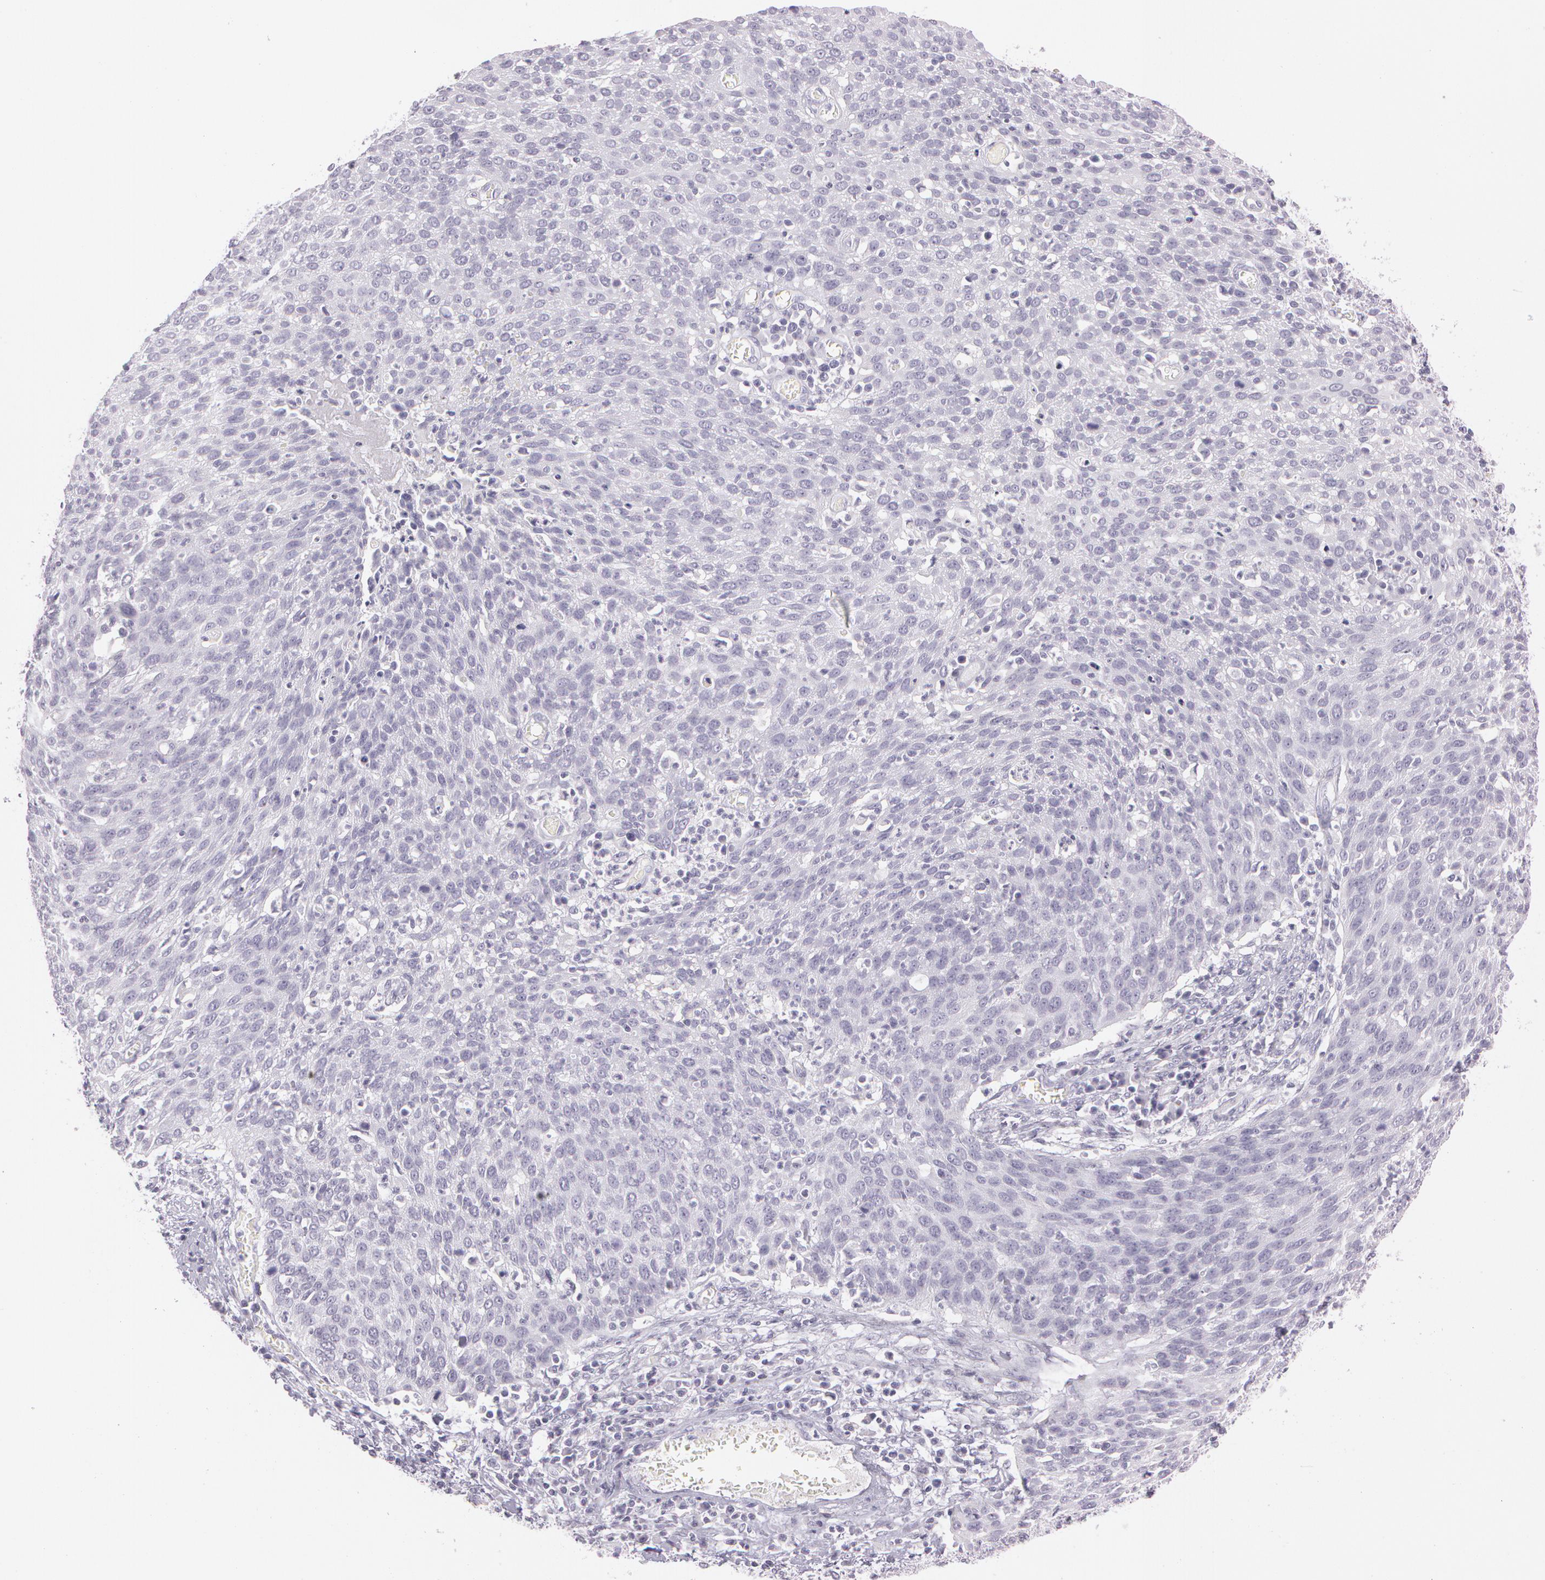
{"staining": {"intensity": "negative", "quantity": "none", "location": "none"}, "tissue": "cervical cancer", "cell_type": "Tumor cells", "image_type": "cancer", "snomed": [{"axis": "morphology", "description": "Squamous cell carcinoma, NOS"}, {"axis": "topography", "description": "Cervix"}], "caption": "Cervical cancer (squamous cell carcinoma) stained for a protein using immunohistochemistry displays no positivity tumor cells.", "gene": "OTC", "patient": {"sex": "female", "age": 38}}